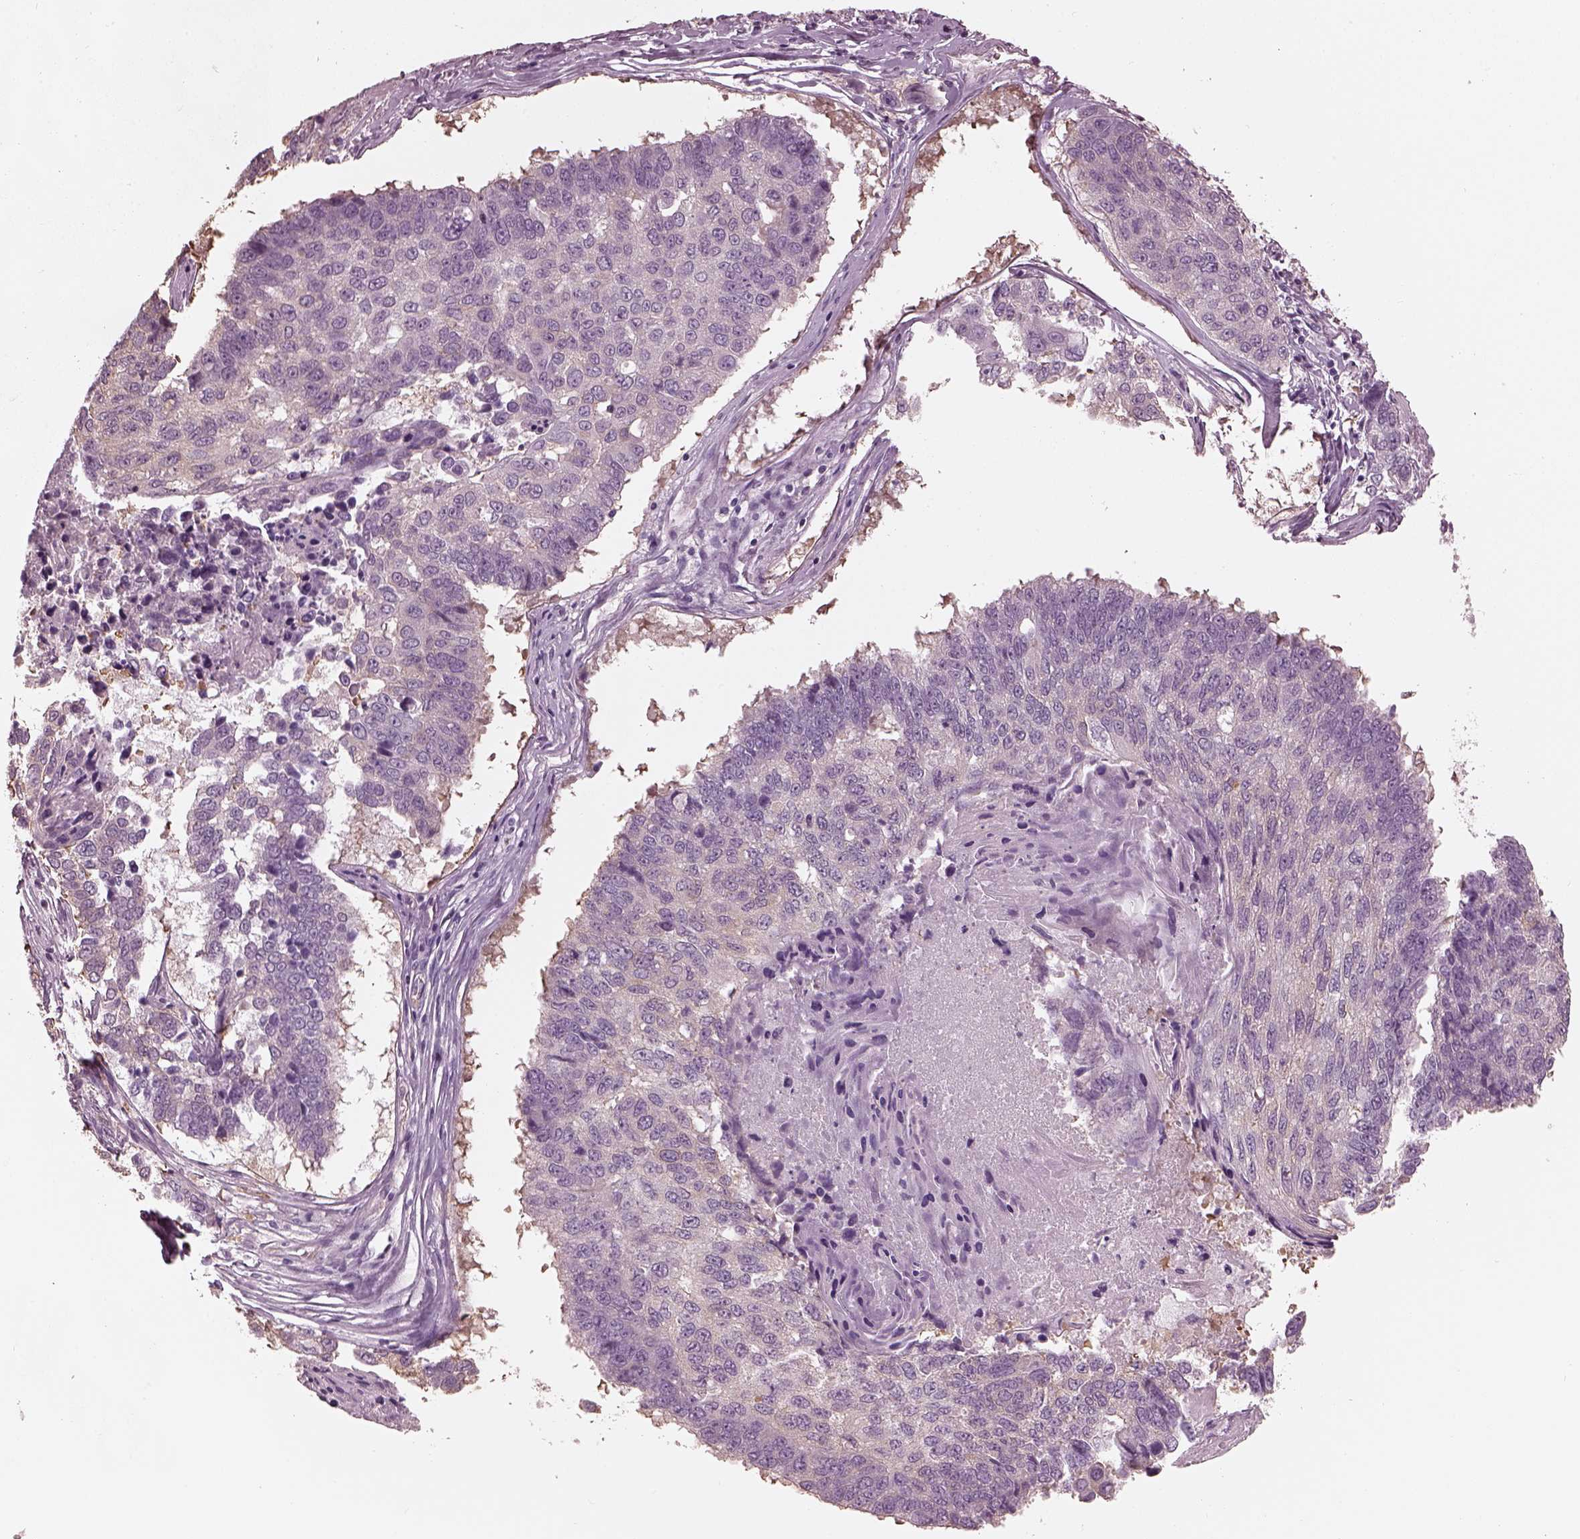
{"staining": {"intensity": "negative", "quantity": "none", "location": "none"}, "tissue": "lung cancer", "cell_type": "Tumor cells", "image_type": "cancer", "snomed": [{"axis": "morphology", "description": "Squamous cell carcinoma, NOS"}, {"axis": "topography", "description": "Lung"}], "caption": "Histopathology image shows no protein expression in tumor cells of squamous cell carcinoma (lung) tissue.", "gene": "EIF4E1B", "patient": {"sex": "male", "age": 73}}